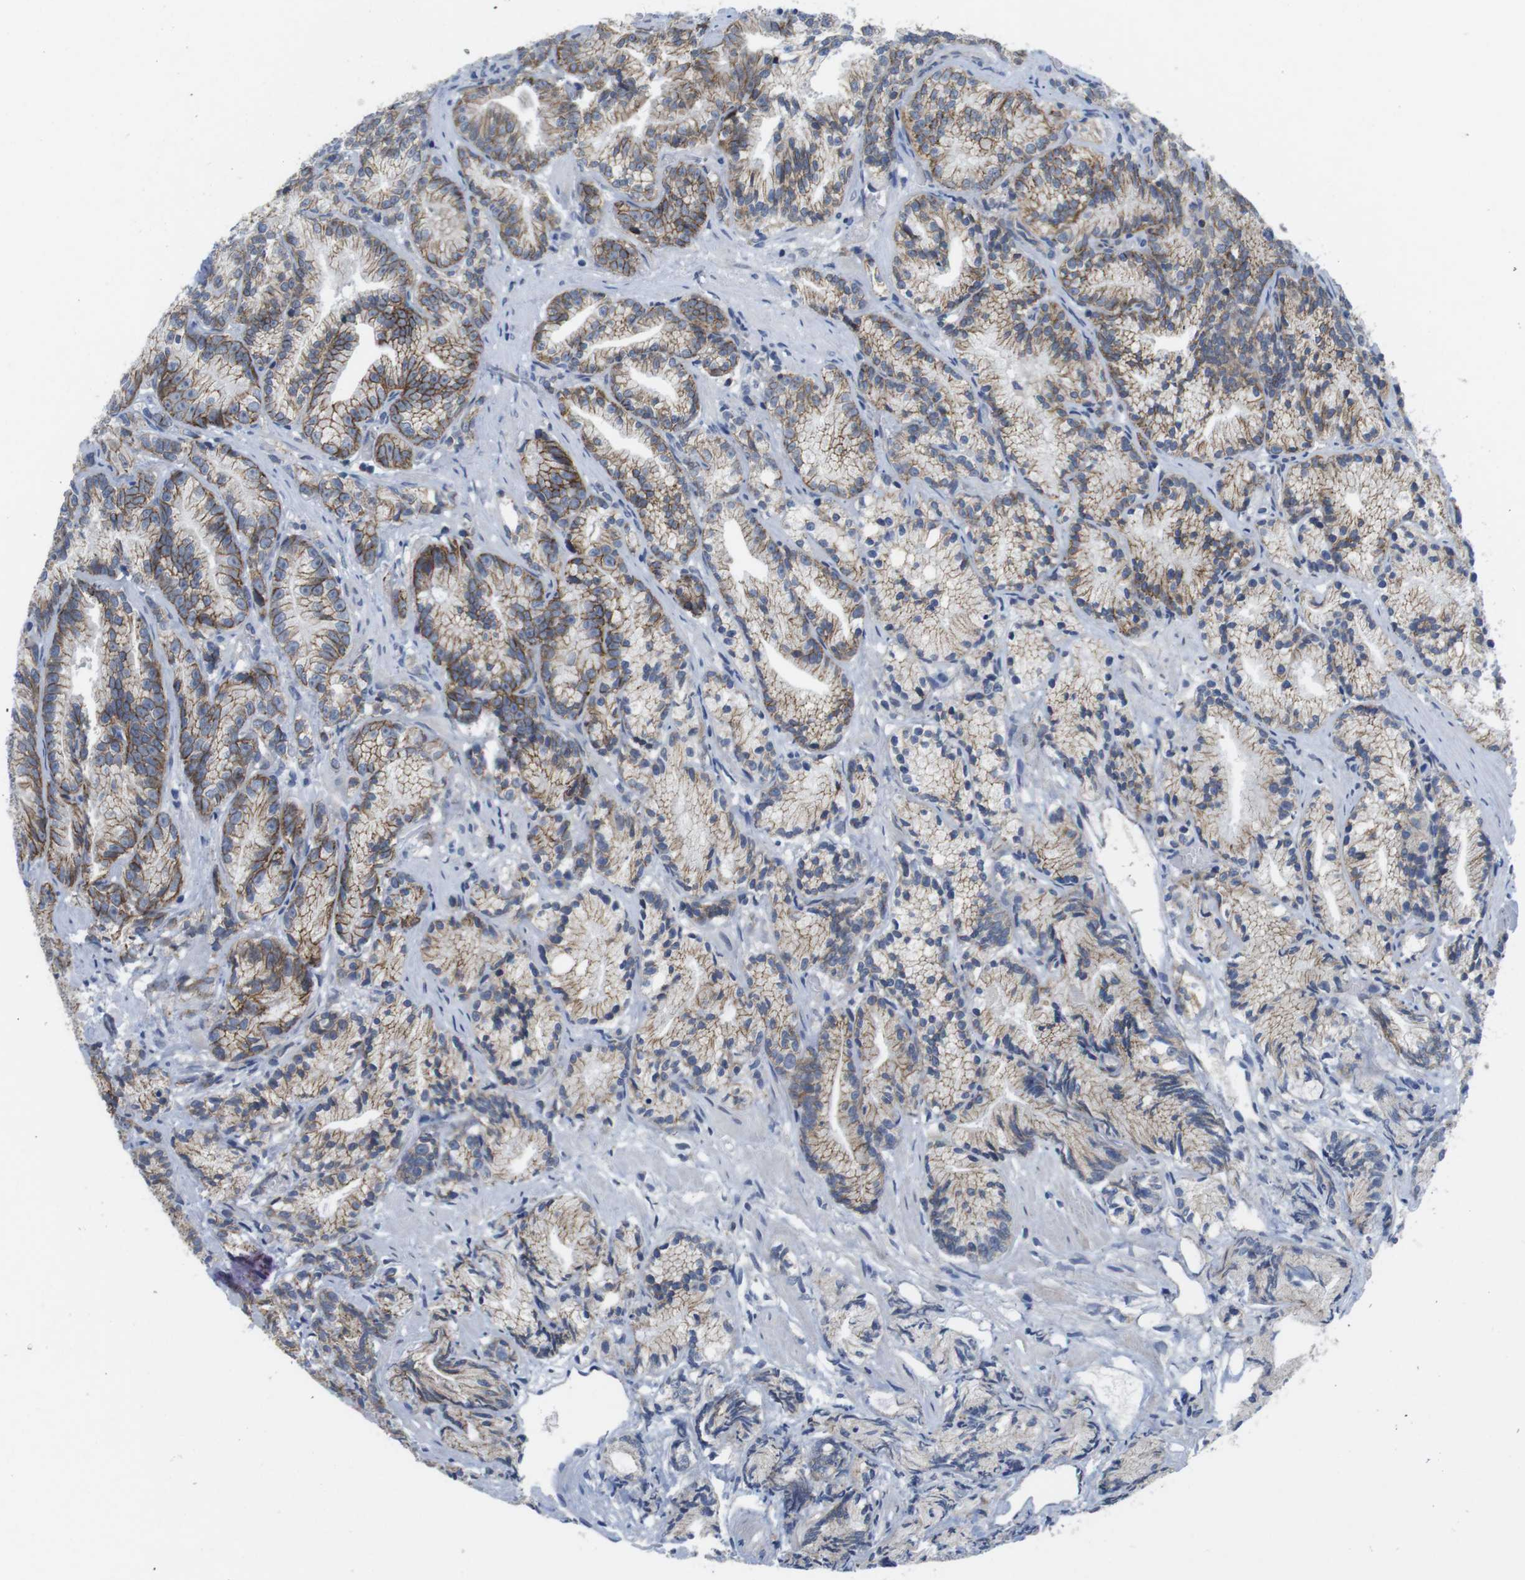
{"staining": {"intensity": "moderate", "quantity": ">75%", "location": "cytoplasmic/membranous"}, "tissue": "prostate cancer", "cell_type": "Tumor cells", "image_type": "cancer", "snomed": [{"axis": "morphology", "description": "Adenocarcinoma, Low grade"}, {"axis": "topography", "description": "Prostate"}], "caption": "A brown stain labels moderate cytoplasmic/membranous staining of a protein in human prostate adenocarcinoma (low-grade) tumor cells. (IHC, brightfield microscopy, high magnification).", "gene": "SCRIB", "patient": {"sex": "male", "age": 89}}